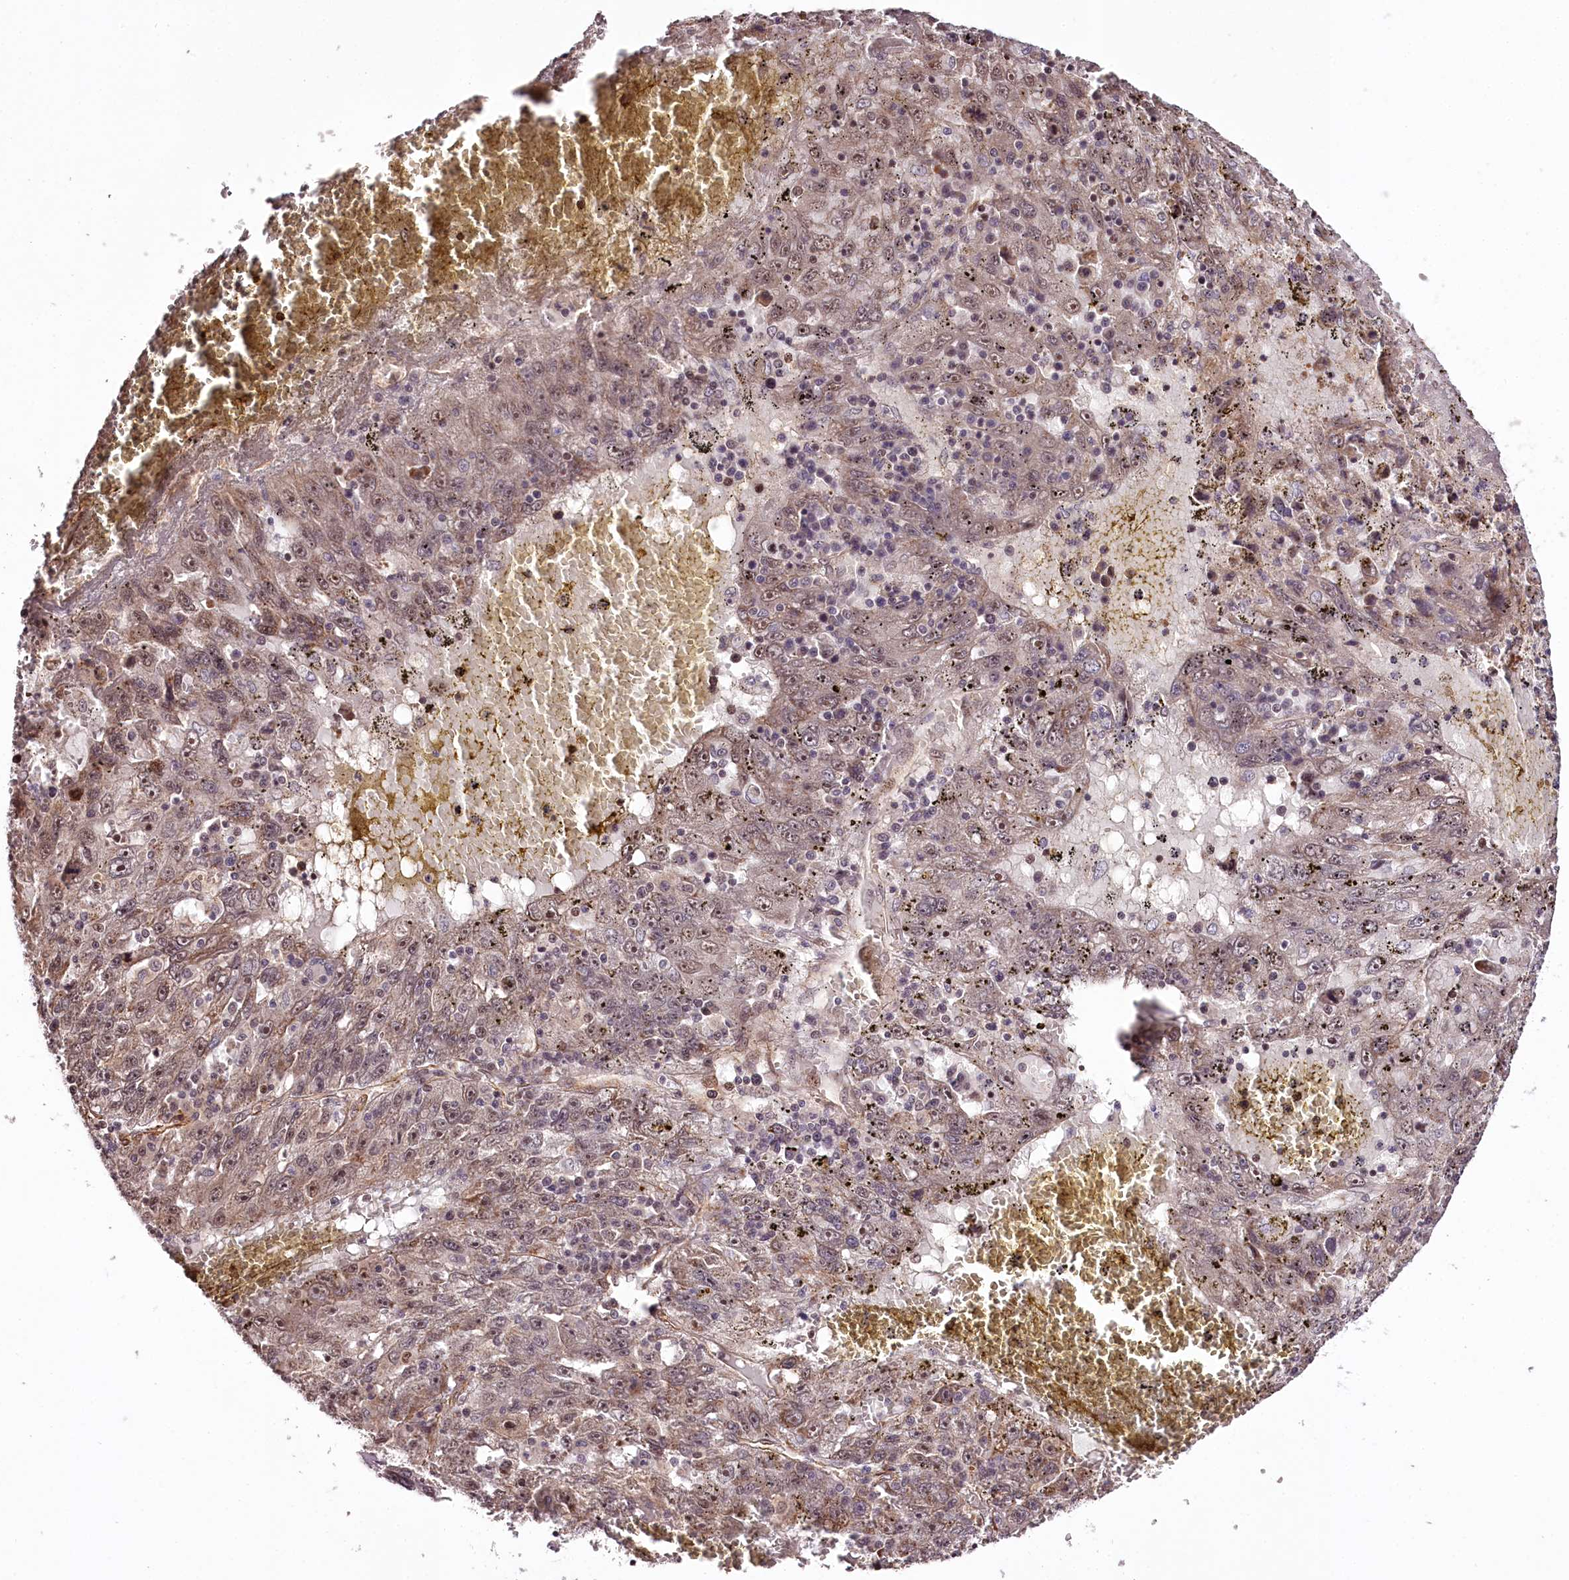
{"staining": {"intensity": "weak", "quantity": "25%-75%", "location": "cytoplasmic/membranous,nuclear"}, "tissue": "liver cancer", "cell_type": "Tumor cells", "image_type": "cancer", "snomed": [{"axis": "morphology", "description": "Carcinoma, Hepatocellular, NOS"}, {"axis": "topography", "description": "Liver"}], "caption": "This is a histology image of IHC staining of hepatocellular carcinoma (liver), which shows weak expression in the cytoplasmic/membranous and nuclear of tumor cells.", "gene": "TTC33", "patient": {"sex": "male", "age": 49}}